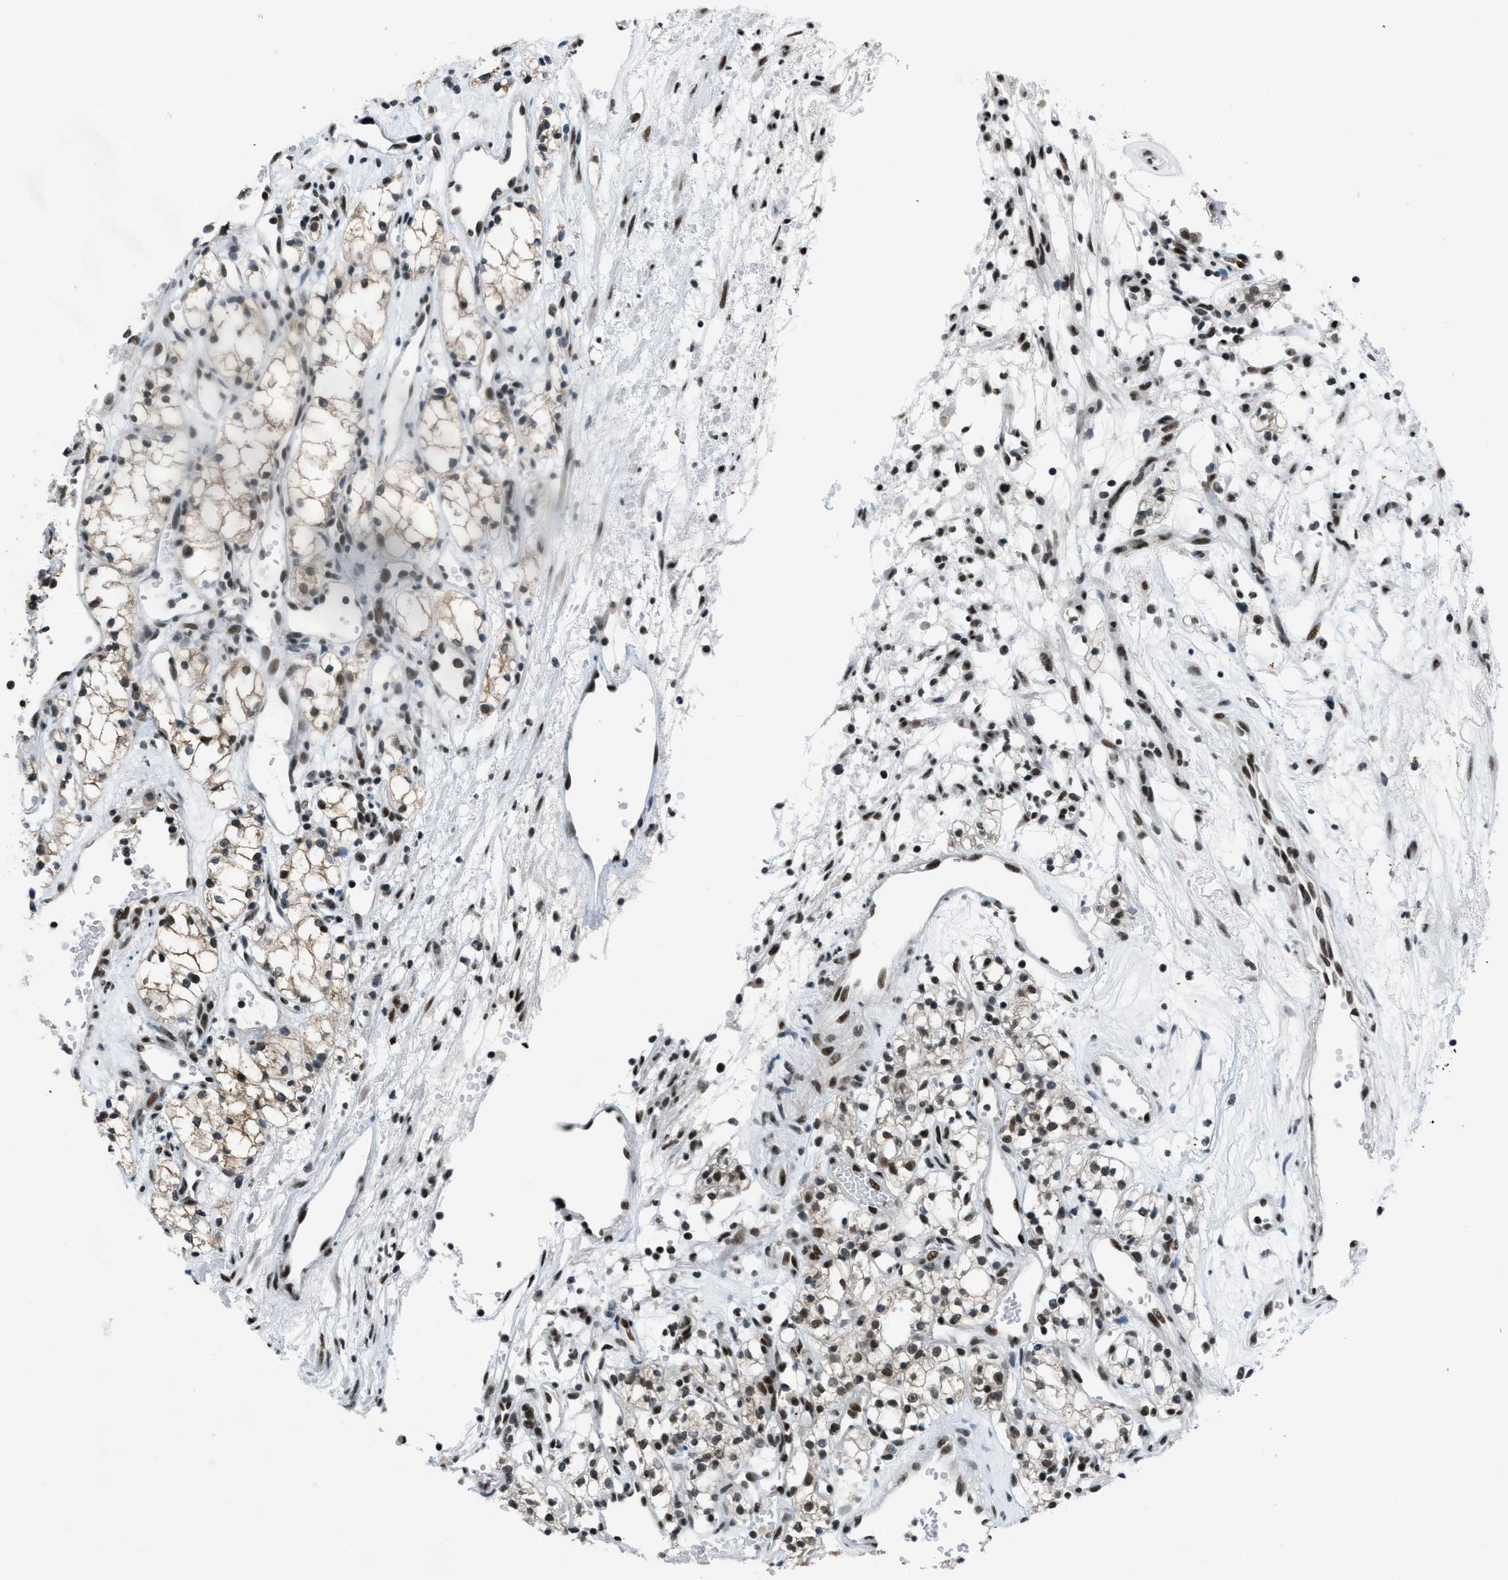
{"staining": {"intensity": "moderate", "quantity": ">75%", "location": "cytoplasmic/membranous,nuclear"}, "tissue": "renal cancer", "cell_type": "Tumor cells", "image_type": "cancer", "snomed": [{"axis": "morphology", "description": "Adenocarcinoma, NOS"}, {"axis": "topography", "description": "Kidney"}], "caption": "Tumor cells show medium levels of moderate cytoplasmic/membranous and nuclear positivity in about >75% of cells in human renal adenocarcinoma.", "gene": "GATAD2B", "patient": {"sex": "male", "age": 59}}